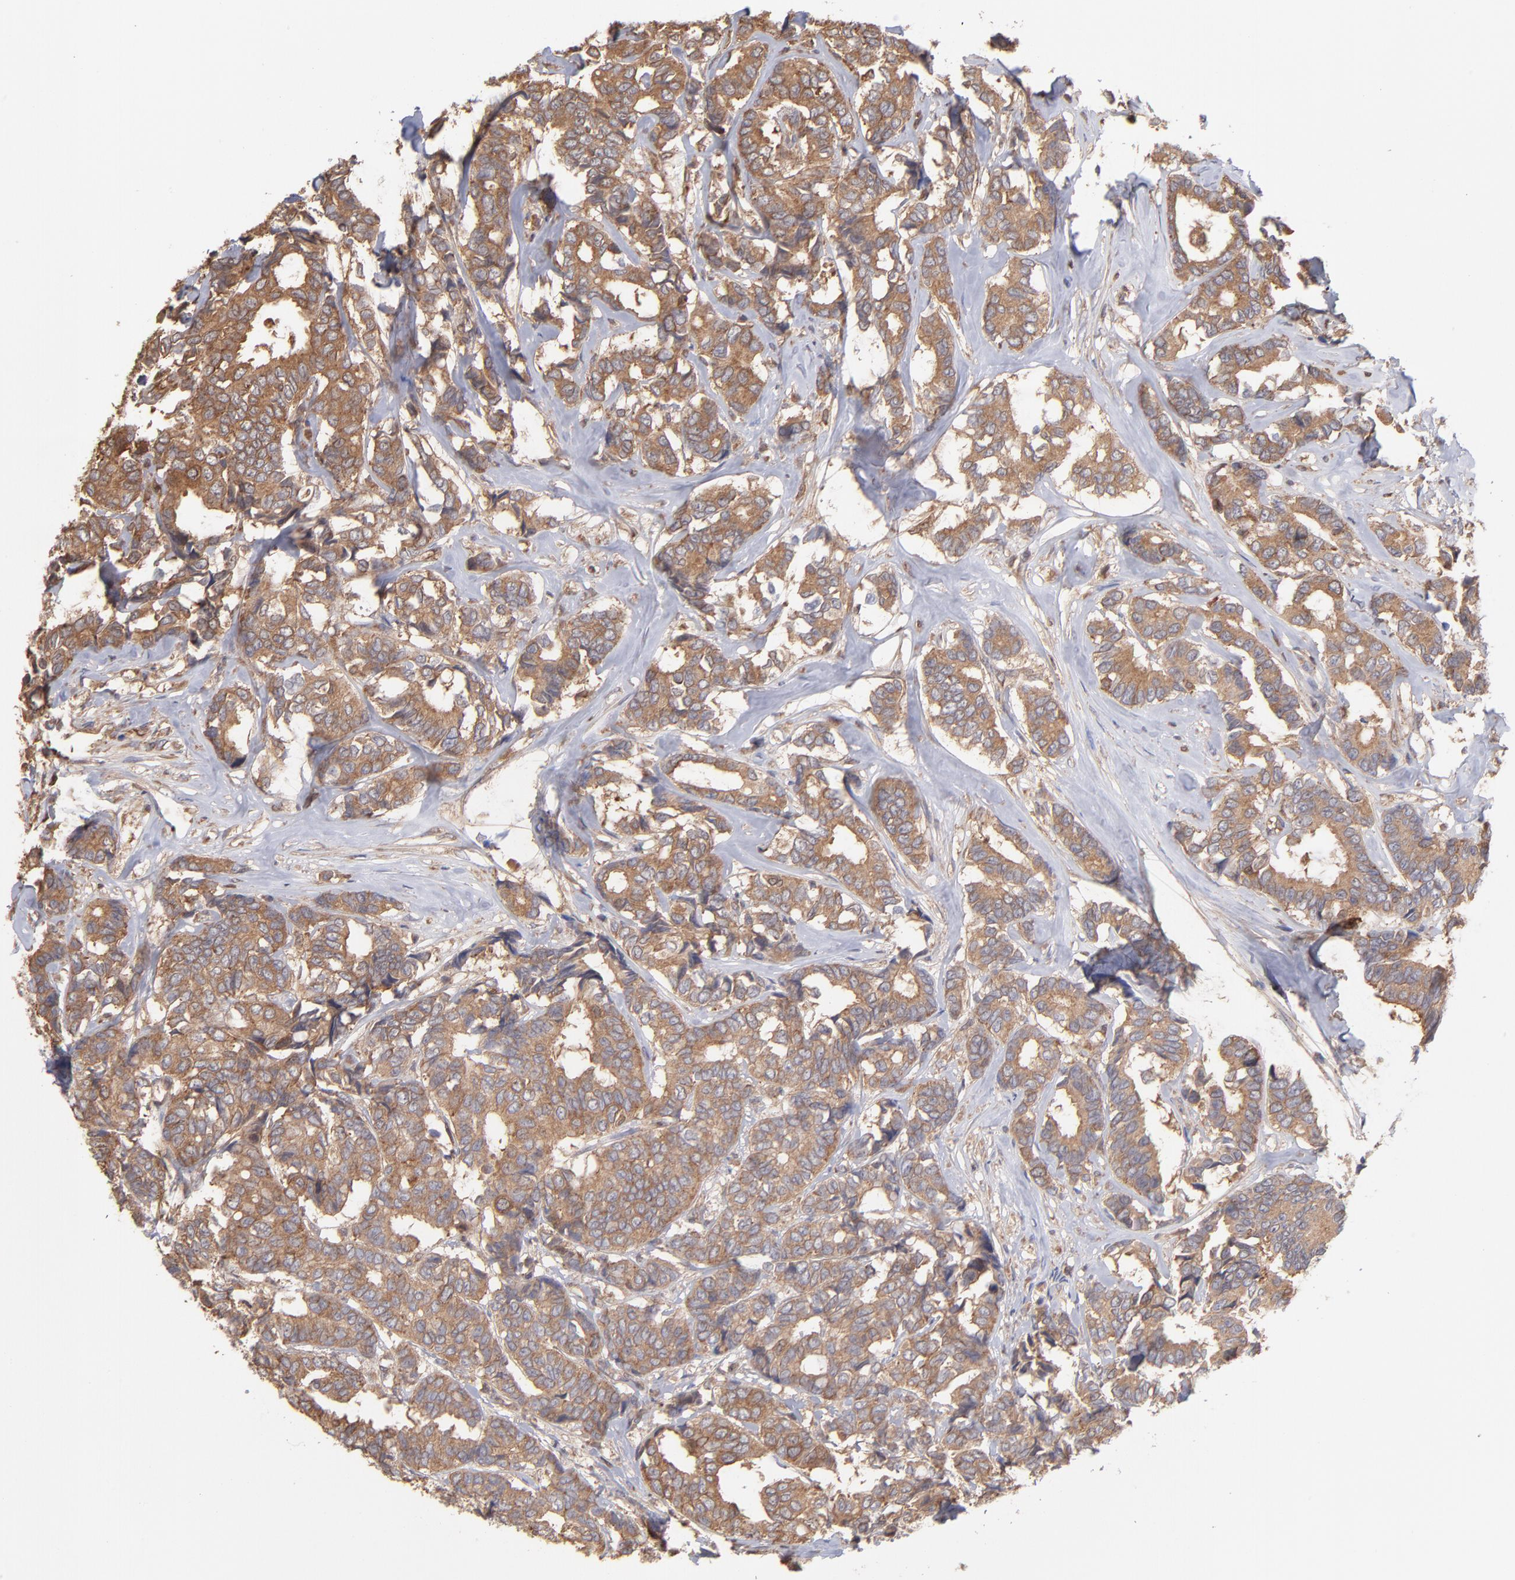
{"staining": {"intensity": "moderate", "quantity": ">75%", "location": "cytoplasmic/membranous"}, "tissue": "breast cancer", "cell_type": "Tumor cells", "image_type": "cancer", "snomed": [{"axis": "morphology", "description": "Duct carcinoma"}, {"axis": "topography", "description": "Breast"}], "caption": "Brown immunohistochemical staining in breast intraductal carcinoma shows moderate cytoplasmic/membranous positivity in approximately >75% of tumor cells.", "gene": "MAPRE1", "patient": {"sex": "female", "age": 87}}